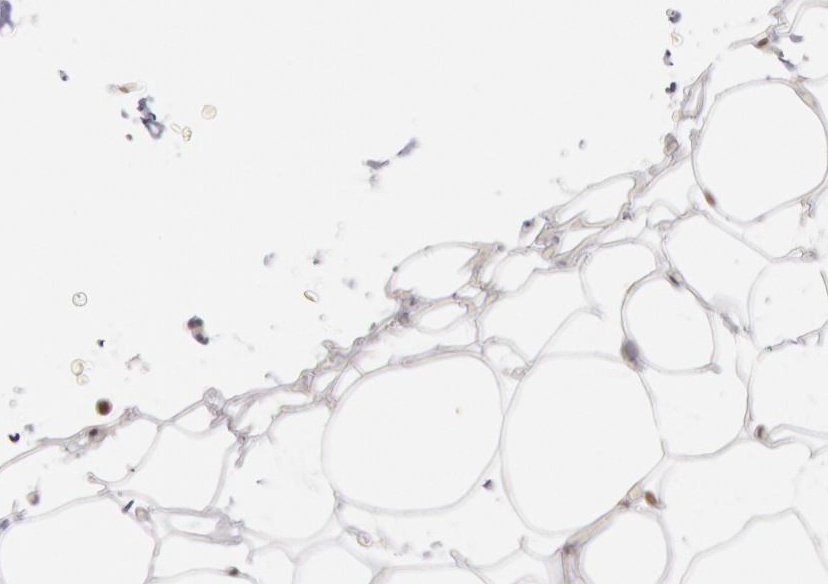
{"staining": {"intensity": "moderate", "quantity": "25%-75%", "location": "nuclear"}, "tissue": "adipose tissue", "cell_type": "Adipocytes", "image_type": "normal", "snomed": [{"axis": "morphology", "description": "Normal tissue, NOS"}, {"axis": "morphology", "description": "Fibrosis, NOS"}, {"axis": "topography", "description": "Breast"}], "caption": "The histopathology image reveals a brown stain indicating the presence of a protein in the nuclear of adipocytes in adipose tissue. Ihc stains the protein of interest in brown and the nuclei are stained blue.", "gene": "PPP4R3B", "patient": {"sex": "female", "age": 24}}